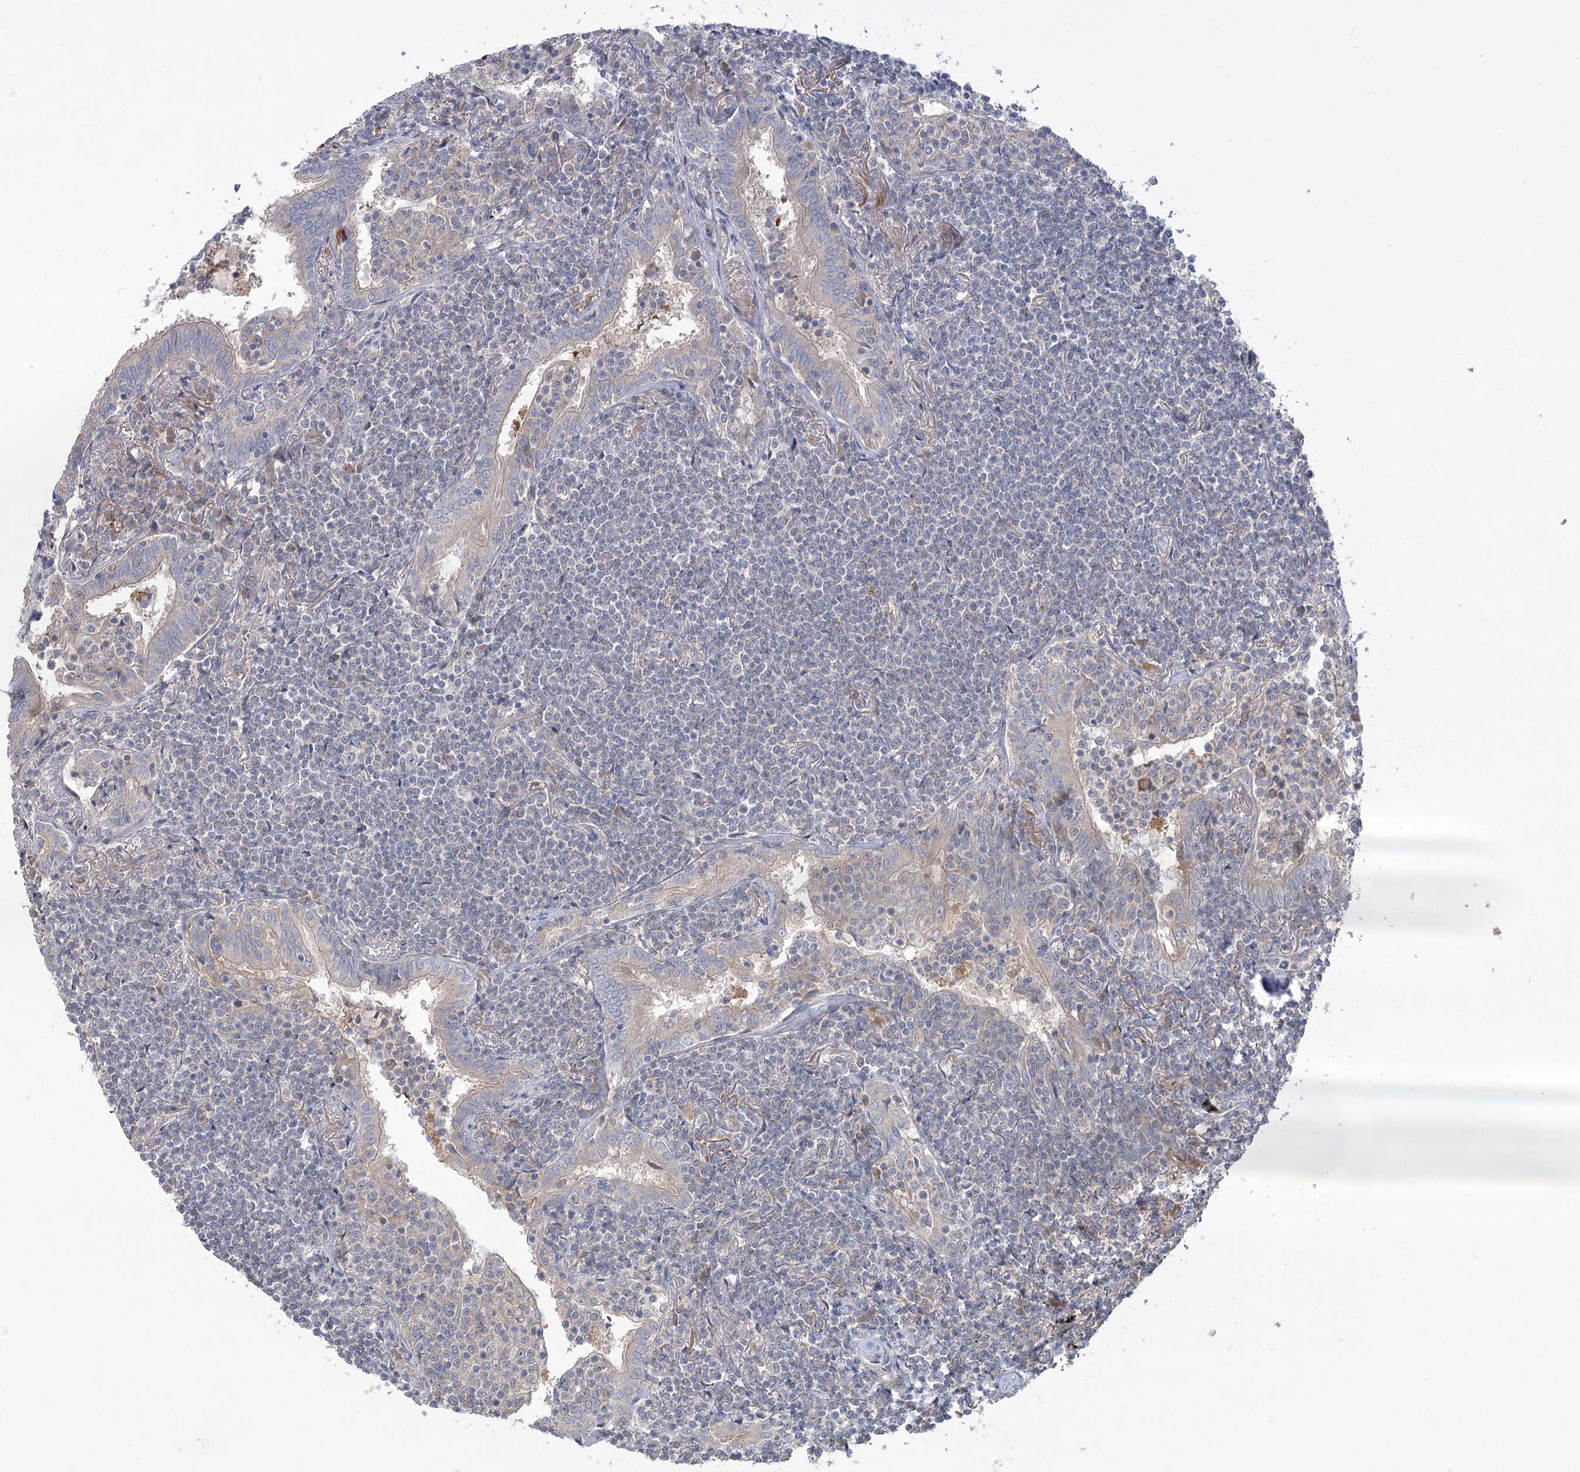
{"staining": {"intensity": "negative", "quantity": "none", "location": "none"}, "tissue": "lymphoma", "cell_type": "Tumor cells", "image_type": "cancer", "snomed": [{"axis": "morphology", "description": "Malignant lymphoma, non-Hodgkin's type, Low grade"}, {"axis": "topography", "description": "Lung"}], "caption": "There is no significant expression in tumor cells of lymphoma.", "gene": "RIN2", "patient": {"sex": "female", "age": 71}}